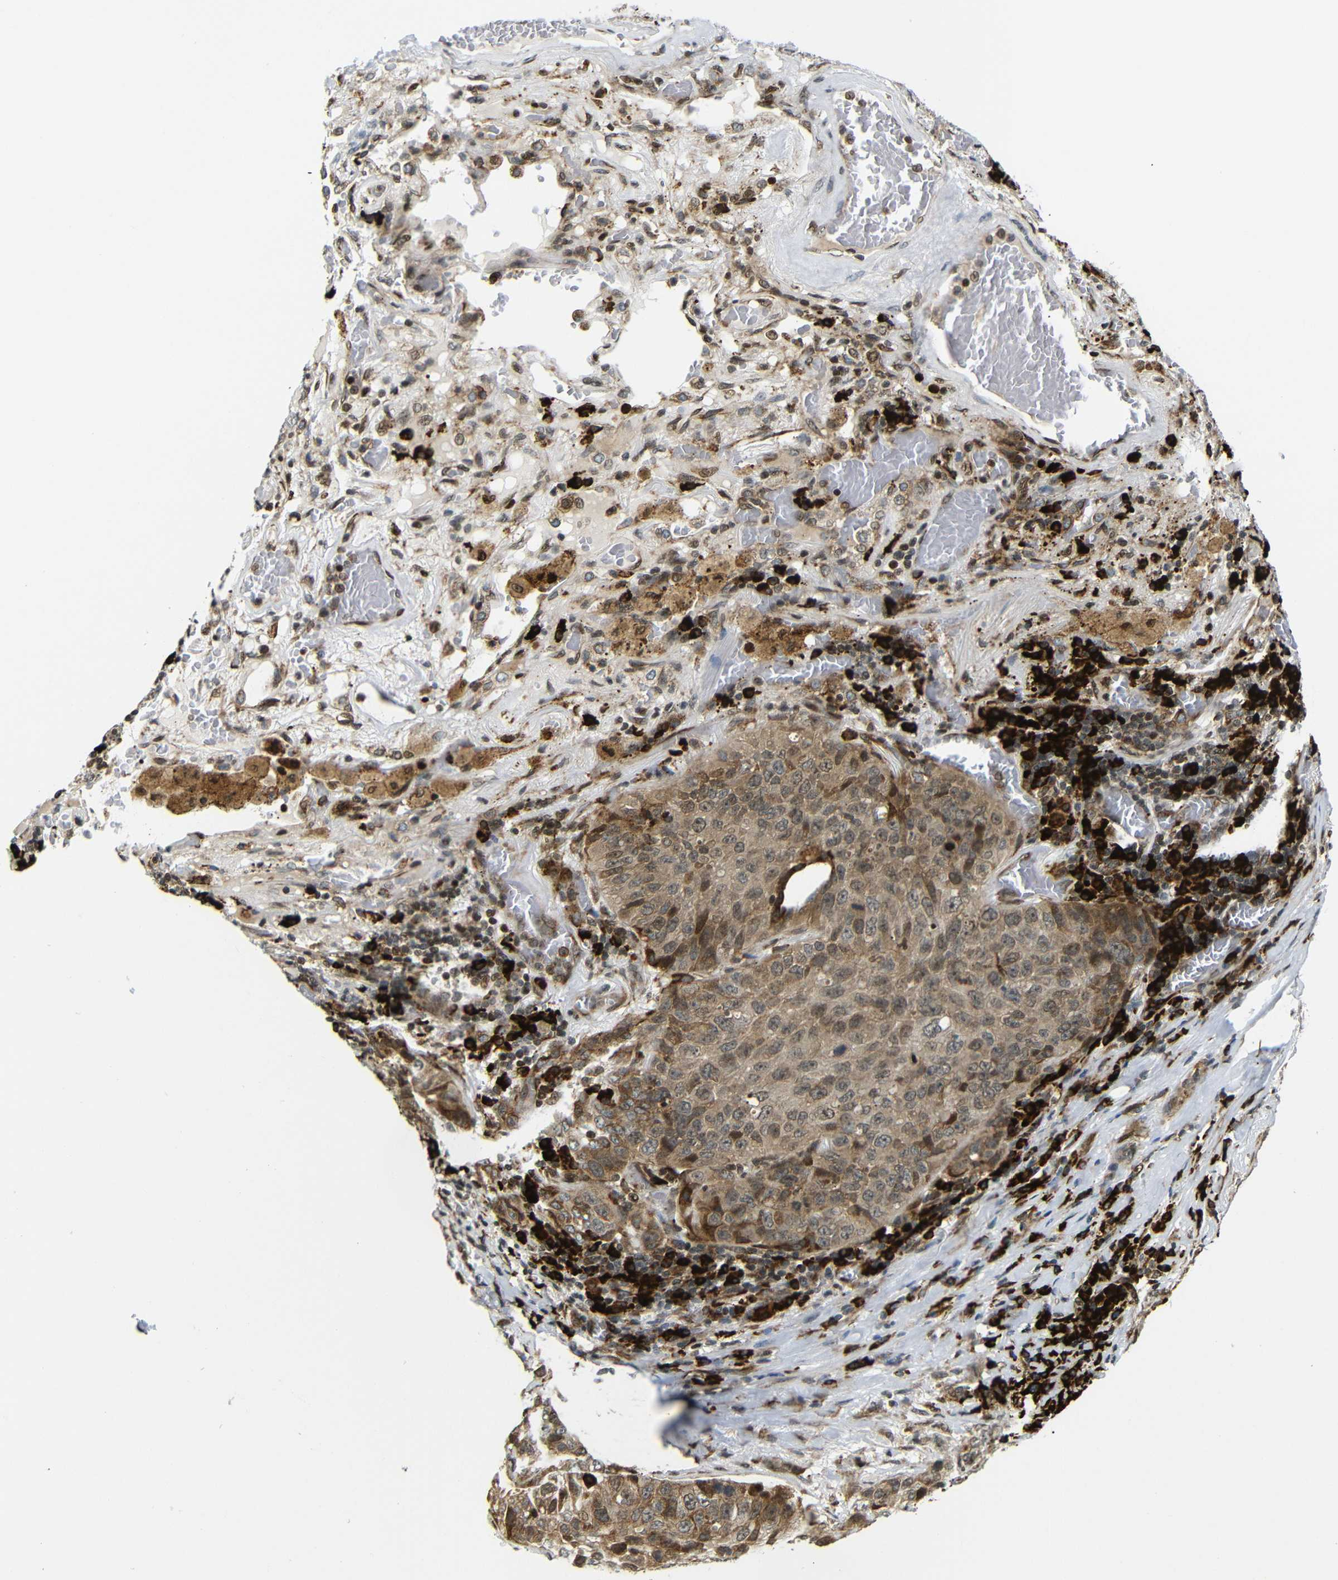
{"staining": {"intensity": "moderate", "quantity": ">75%", "location": "cytoplasmic/membranous,nuclear"}, "tissue": "lung cancer", "cell_type": "Tumor cells", "image_type": "cancer", "snomed": [{"axis": "morphology", "description": "Squamous cell carcinoma, NOS"}, {"axis": "topography", "description": "Lung"}], "caption": "This histopathology image exhibits IHC staining of human lung cancer, with medium moderate cytoplasmic/membranous and nuclear positivity in approximately >75% of tumor cells.", "gene": "SPCS2", "patient": {"sex": "male", "age": 57}}